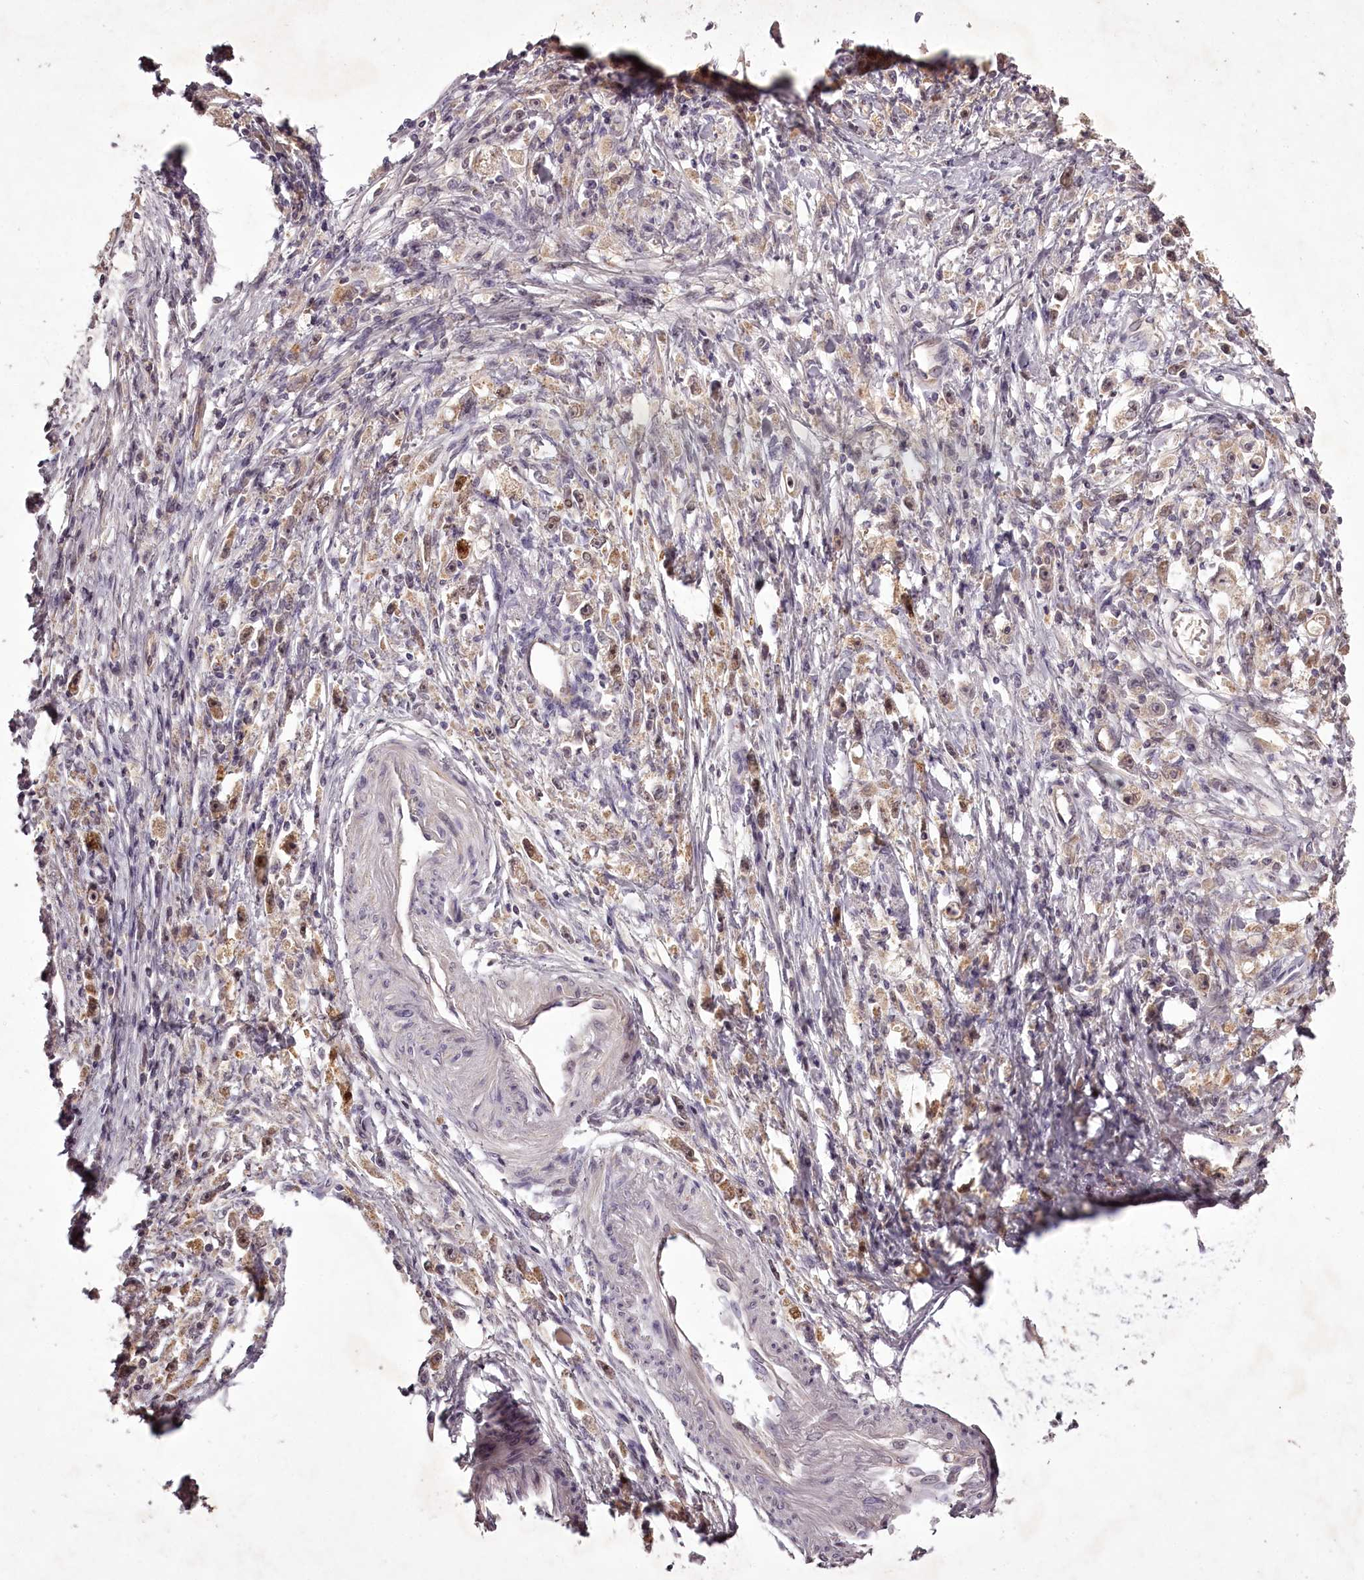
{"staining": {"intensity": "negative", "quantity": "none", "location": "none"}, "tissue": "stomach cancer", "cell_type": "Tumor cells", "image_type": "cancer", "snomed": [{"axis": "morphology", "description": "Adenocarcinoma, NOS"}, {"axis": "topography", "description": "Stomach"}], "caption": "Stomach adenocarcinoma stained for a protein using immunohistochemistry shows no staining tumor cells.", "gene": "RBMXL2", "patient": {"sex": "female", "age": 59}}